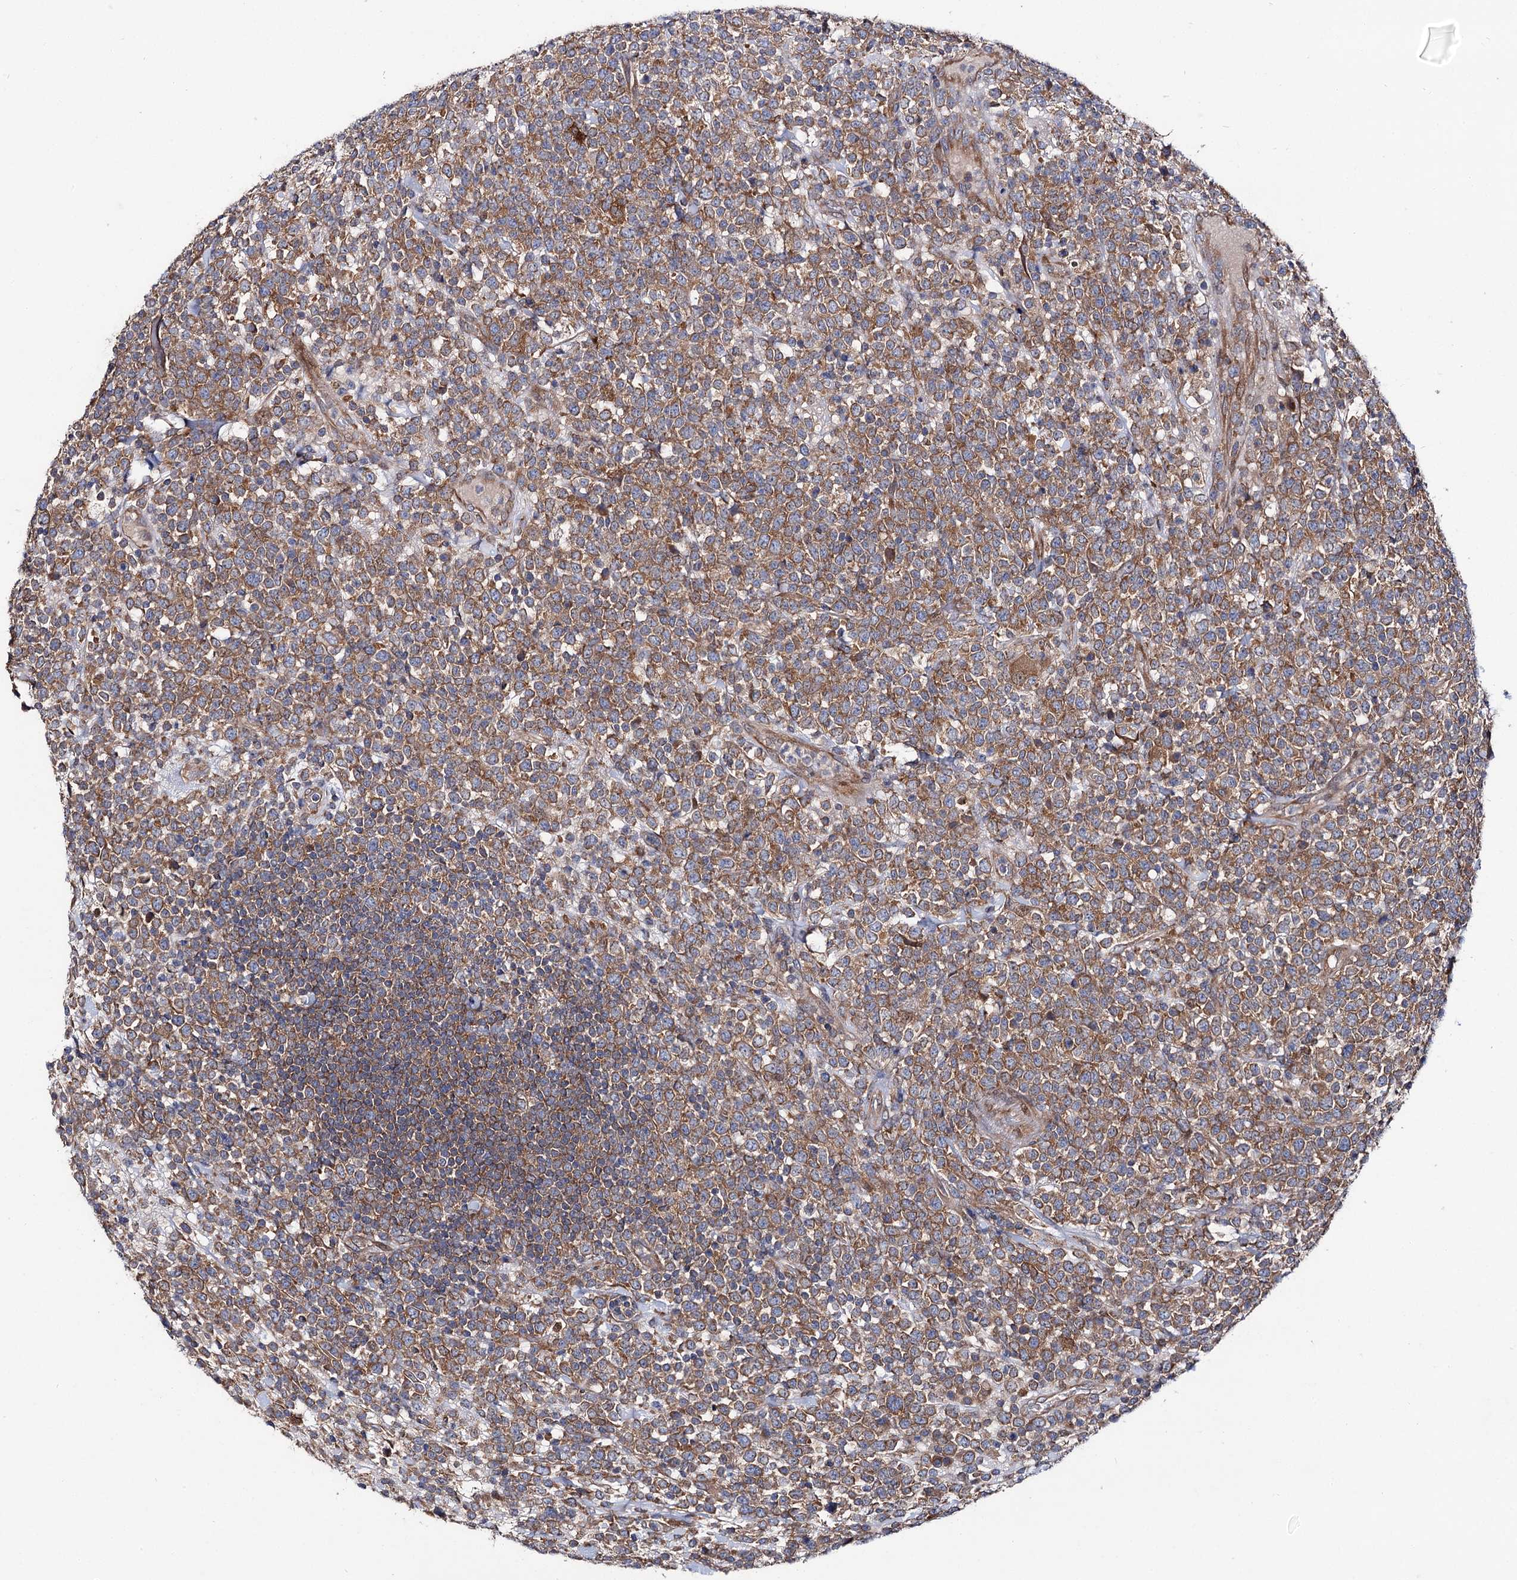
{"staining": {"intensity": "moderate", "quantity": ">75%", "location": "cytoplasmic/membranous"}, "tissue": "lymphoma", "cell_type": "Tumor cells", "image_type": "cancer", "snomed": [{"axis": "morphology", "description": "Malignant lymphoma, non-Hodgkin's type, High grade"}, {"axis": "topography", "description": "Colon"}], "caption": "High-power microscopy captured an immunohistochemistry image of malignant lymphoma, non-Hodgkin's type (high-grade), revealing moderate cytoplasmic/membranous expression in approximately >75% of tumor cells. The staining is performed using DAB brown chromogen to label protein expression. The nuclei are counter-stained blue using hematoxylin.", "gene": "NAA25", "patient": {"sex": "female", "age": 53}}